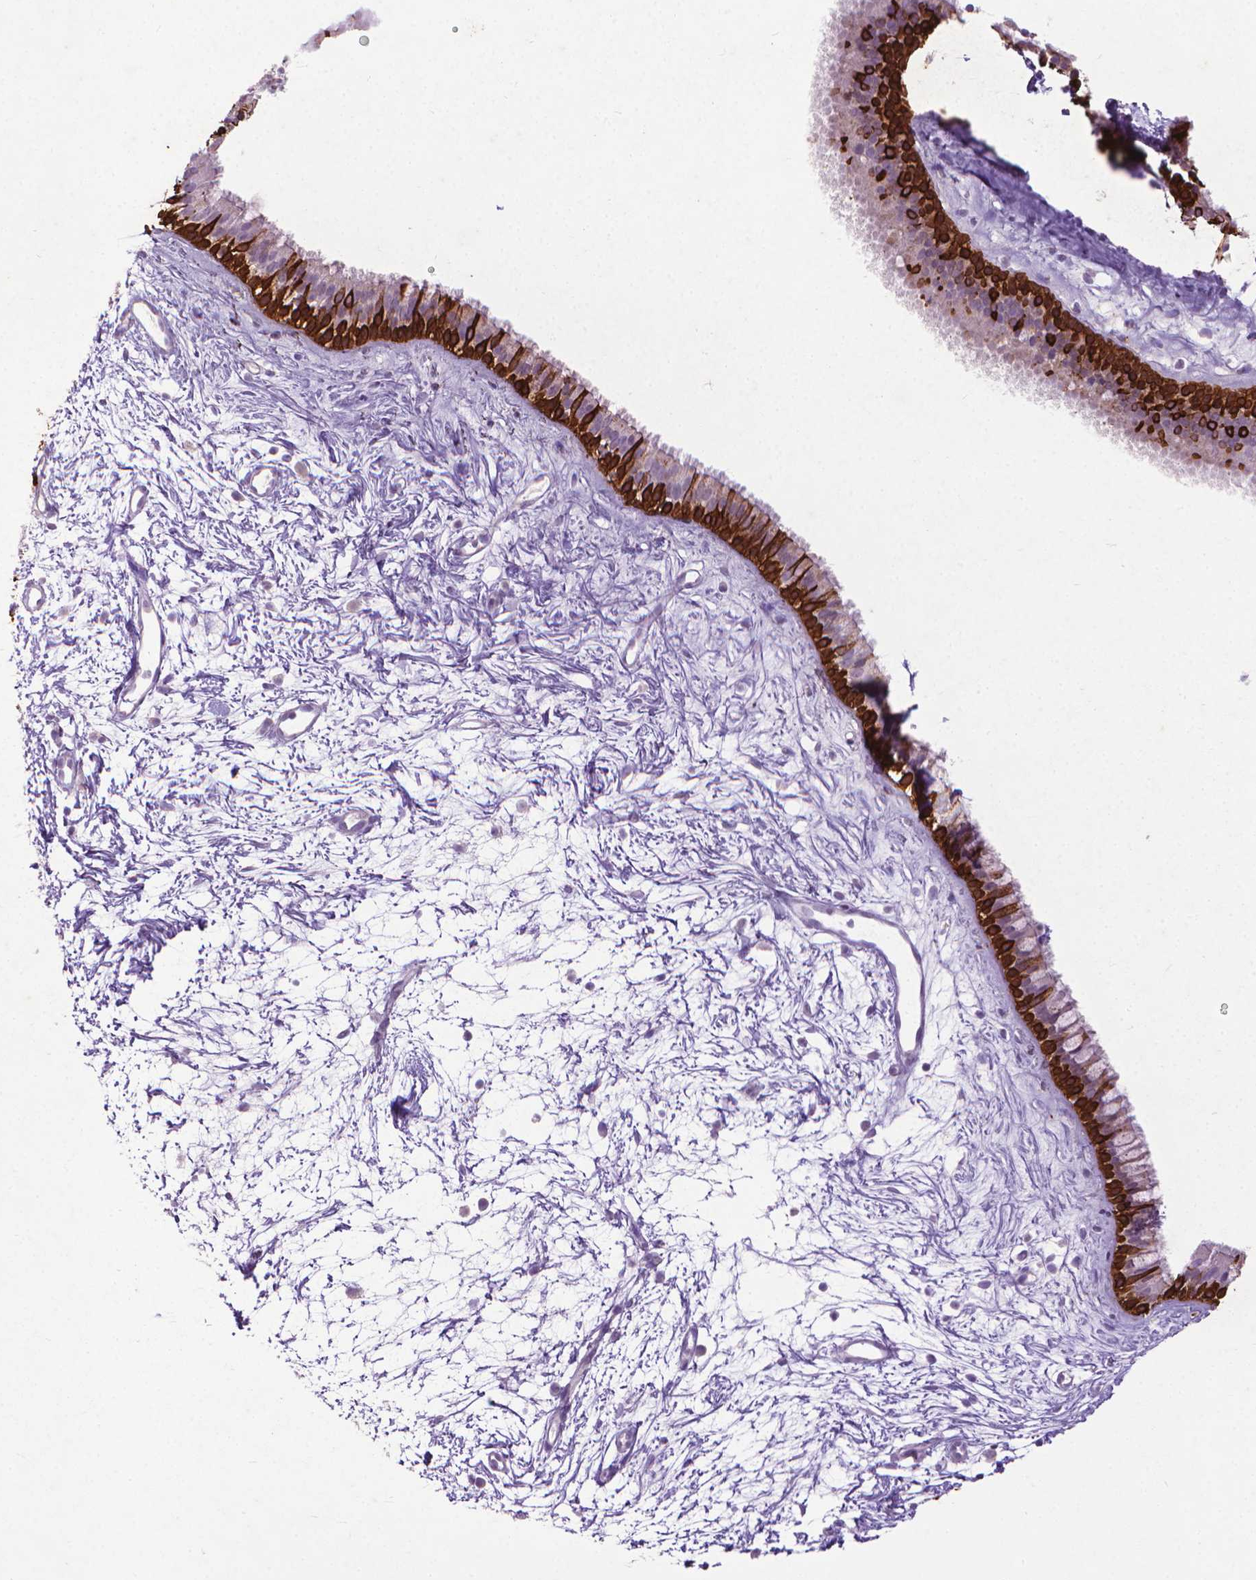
{"staining": {"intensity": "strong", "quantity": "25%-75%", "location": "cytoplasmic/membranous"}, "tissue": "nasopharynx", "cell_type": "Respiratory epithelial cells", "image_type": "normal", "snomed": [{"axis": "morphology", "description": "Normal tissue, NOS"}, {"axis": "topography", "description": "Nasopharynx"}], "caption": "A high amount of strong cytoplasmic/membranous positivity is identified in about 25%-75% of respiratory epithelial cells in benign nasopharynx. (DAB (3,3'-diaminobenzidine) = brown stain, brightfield microscopy at high magnification).", "gene": "KRT5", "patient": {"sex": "male", "age": 58}}